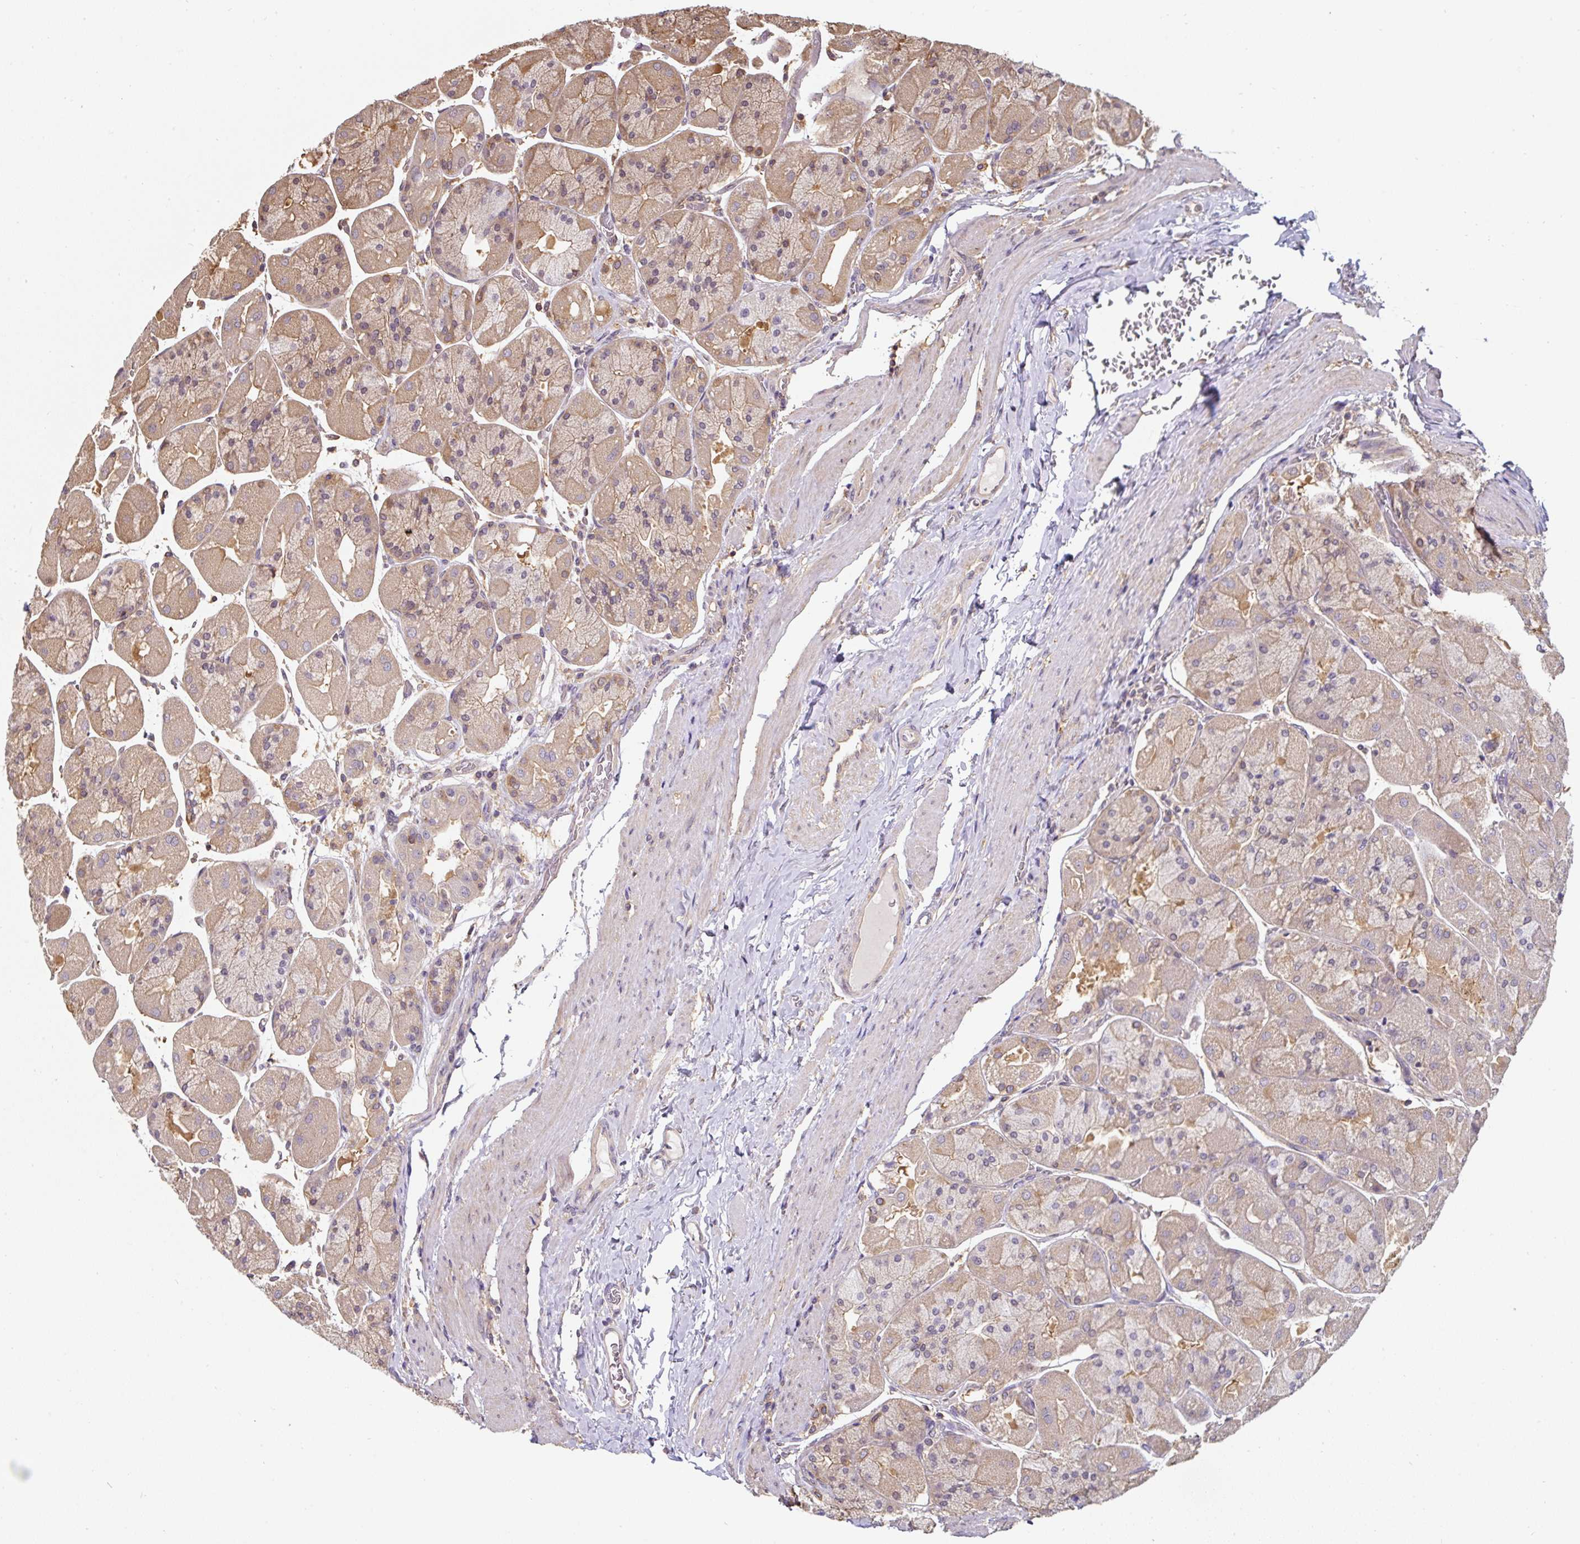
{"staining": {"intensity": "moderate", "quantity": "25%-75%", "location": "cytoplasmic/membranous"}, "tissue": "stomach", "cell_type": "Glandular cells", "image_type": "normal", "snomed": [{"axis": "morphology", "description": "Normal tissue, NOS"}, {"axis": "topography", "description": "Stomach"}], "caption": "Immunohistochemistry (IHC) photomicrograph of normal stomach: stomach stained using IHC reveals medium levels of moderate protein expression localized specifically in the cytoplasmic/membranous of glandular cells, appearing as a cytoplasmic/membranous brown color.", "gene": "ST13", "patient": {"sex": "female", "age": 61}}